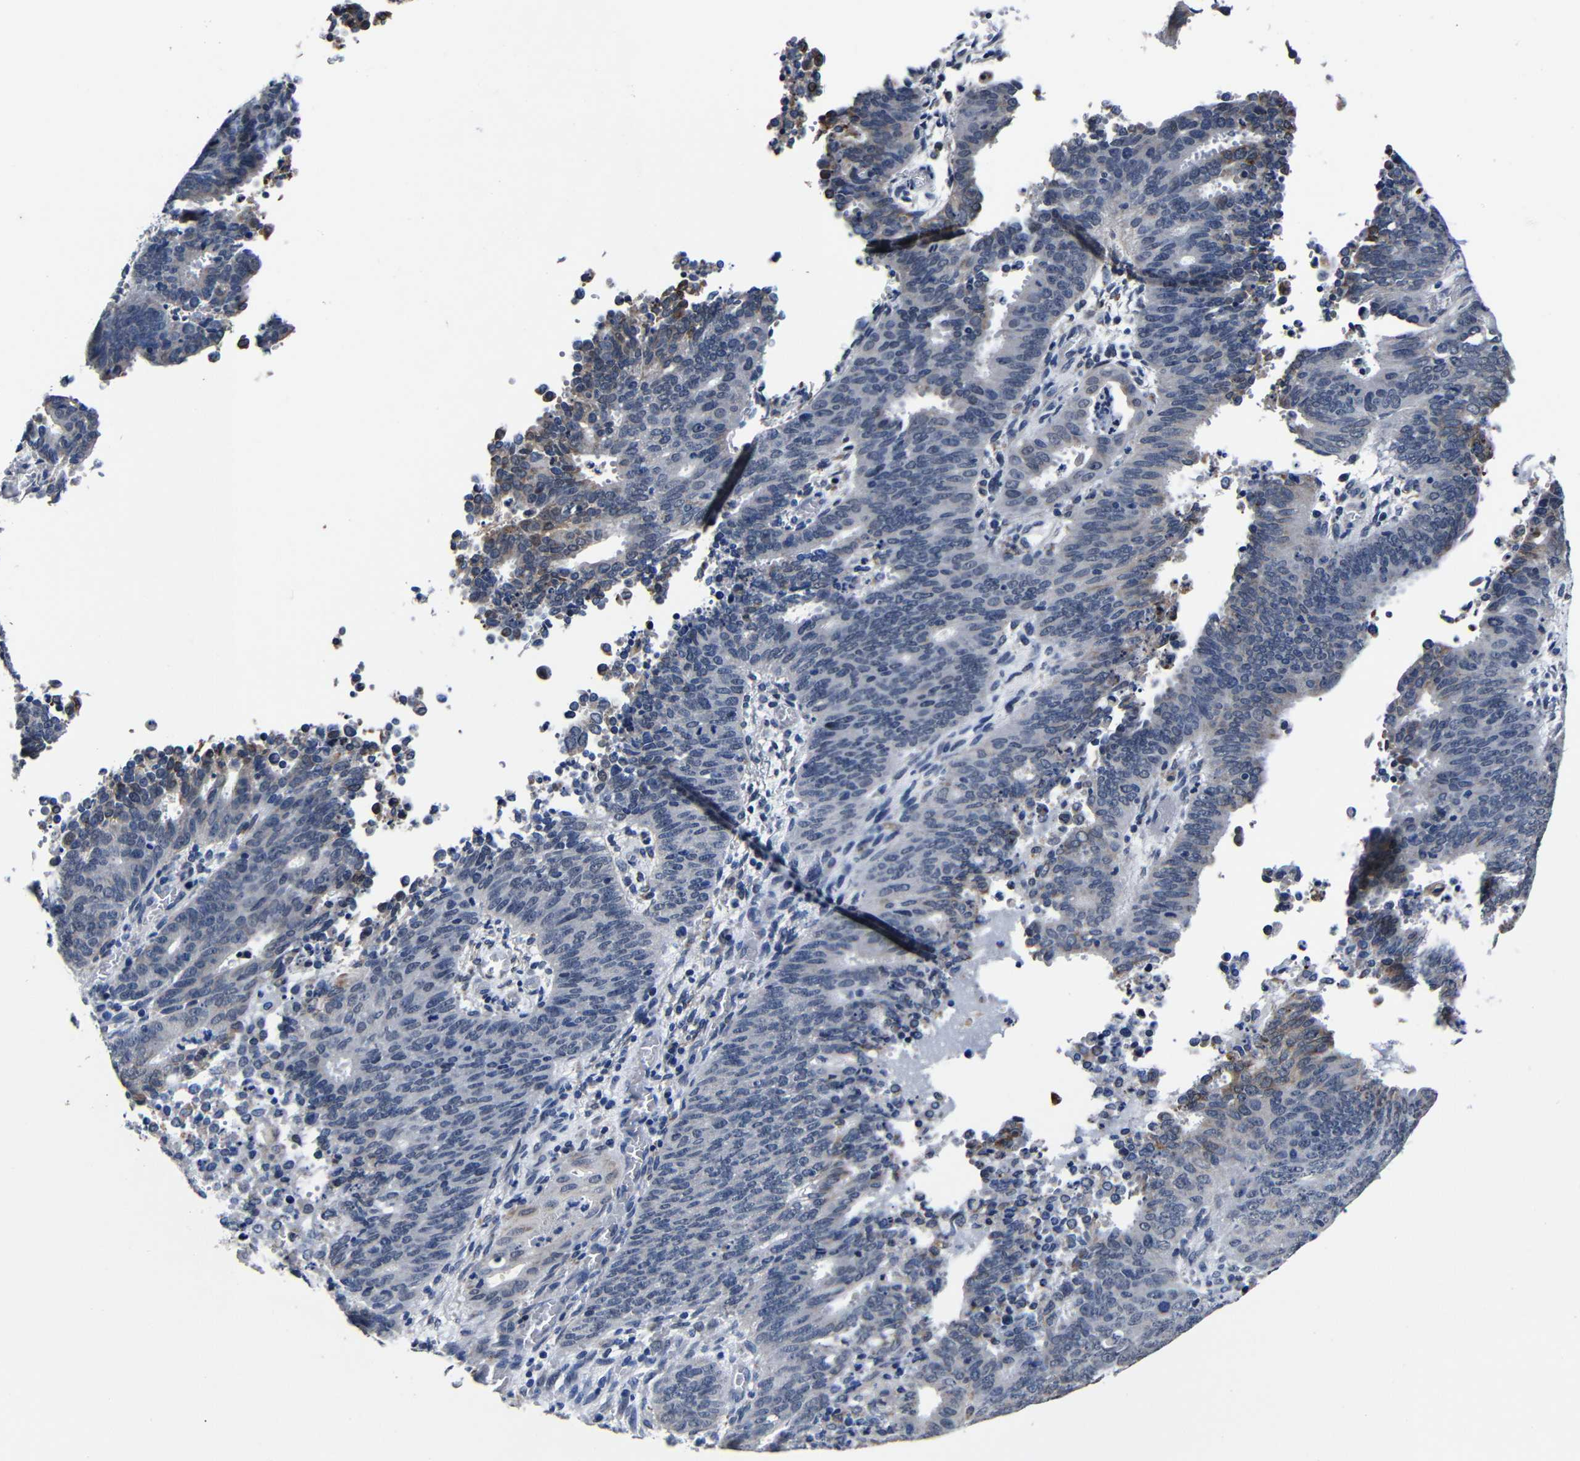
{"staining": {"intensity": "weak", "quantity": "<25%", "location": "cytoplasmic/membranous"}, "tissue": "cervical cancer", "cell_type": "Tumor cells", "image_type": "cancer", "snomed": [{"axis": "morphology", "description": "Adenocarcinoma, NOS"}, {"axis": "topography", "description": "Cervix"}], "caption": "Immunohistochemistry (IHC) image of neoplastic tissue: cervical cancer (adenocarcinoma) stained with DAB displays no significant protein positivity in tumor cells.", "gene": "DEPP1", "patient": {"sex": "female", "age": 44}}